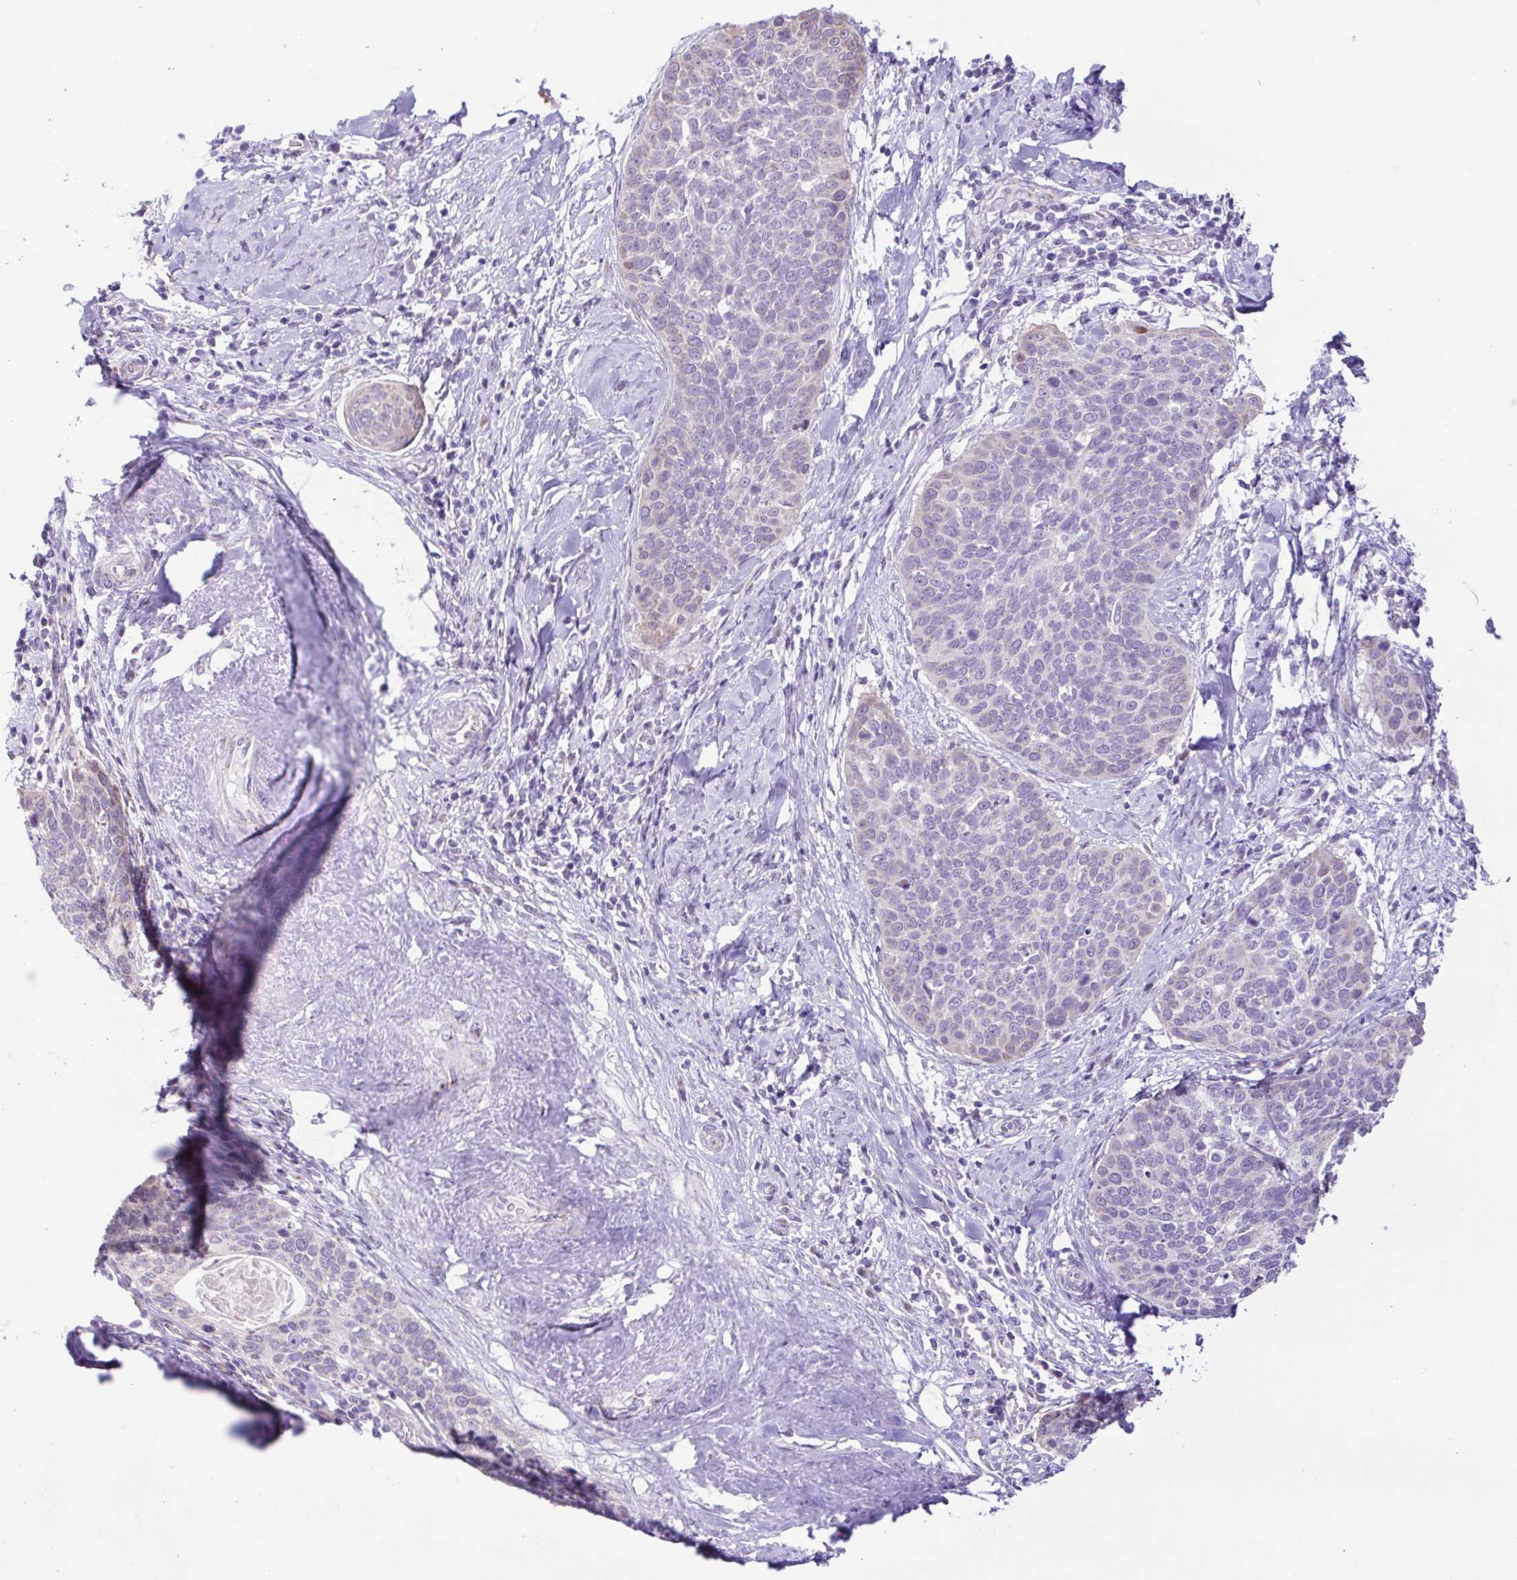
{"staining": {"intensity": "negative", "quantity": "none", "location": "none"}, "tissue": "cervical cancer", "cell_type": "Tumor cells", "image_type": "cancer", "snomed": [{"axis": "morphology", "description": "Squamous cell carcinoma, NOS"}, {"axis": "topography", "description": "Cervix"}], "caption": "A high-resolution histopathology image shows immunohistochemistry (IHC) staining of cervical cancer (squamous cell carcinoma), which exhibits no significant staining in tumor cells. (Brightfield microscopy of DAB (3,3'-diaminobenzidine) immunohistochemistry (IHC) at high magnification).", "gene": "TGM3", "patient": {"sex": "female", "age": 69}}